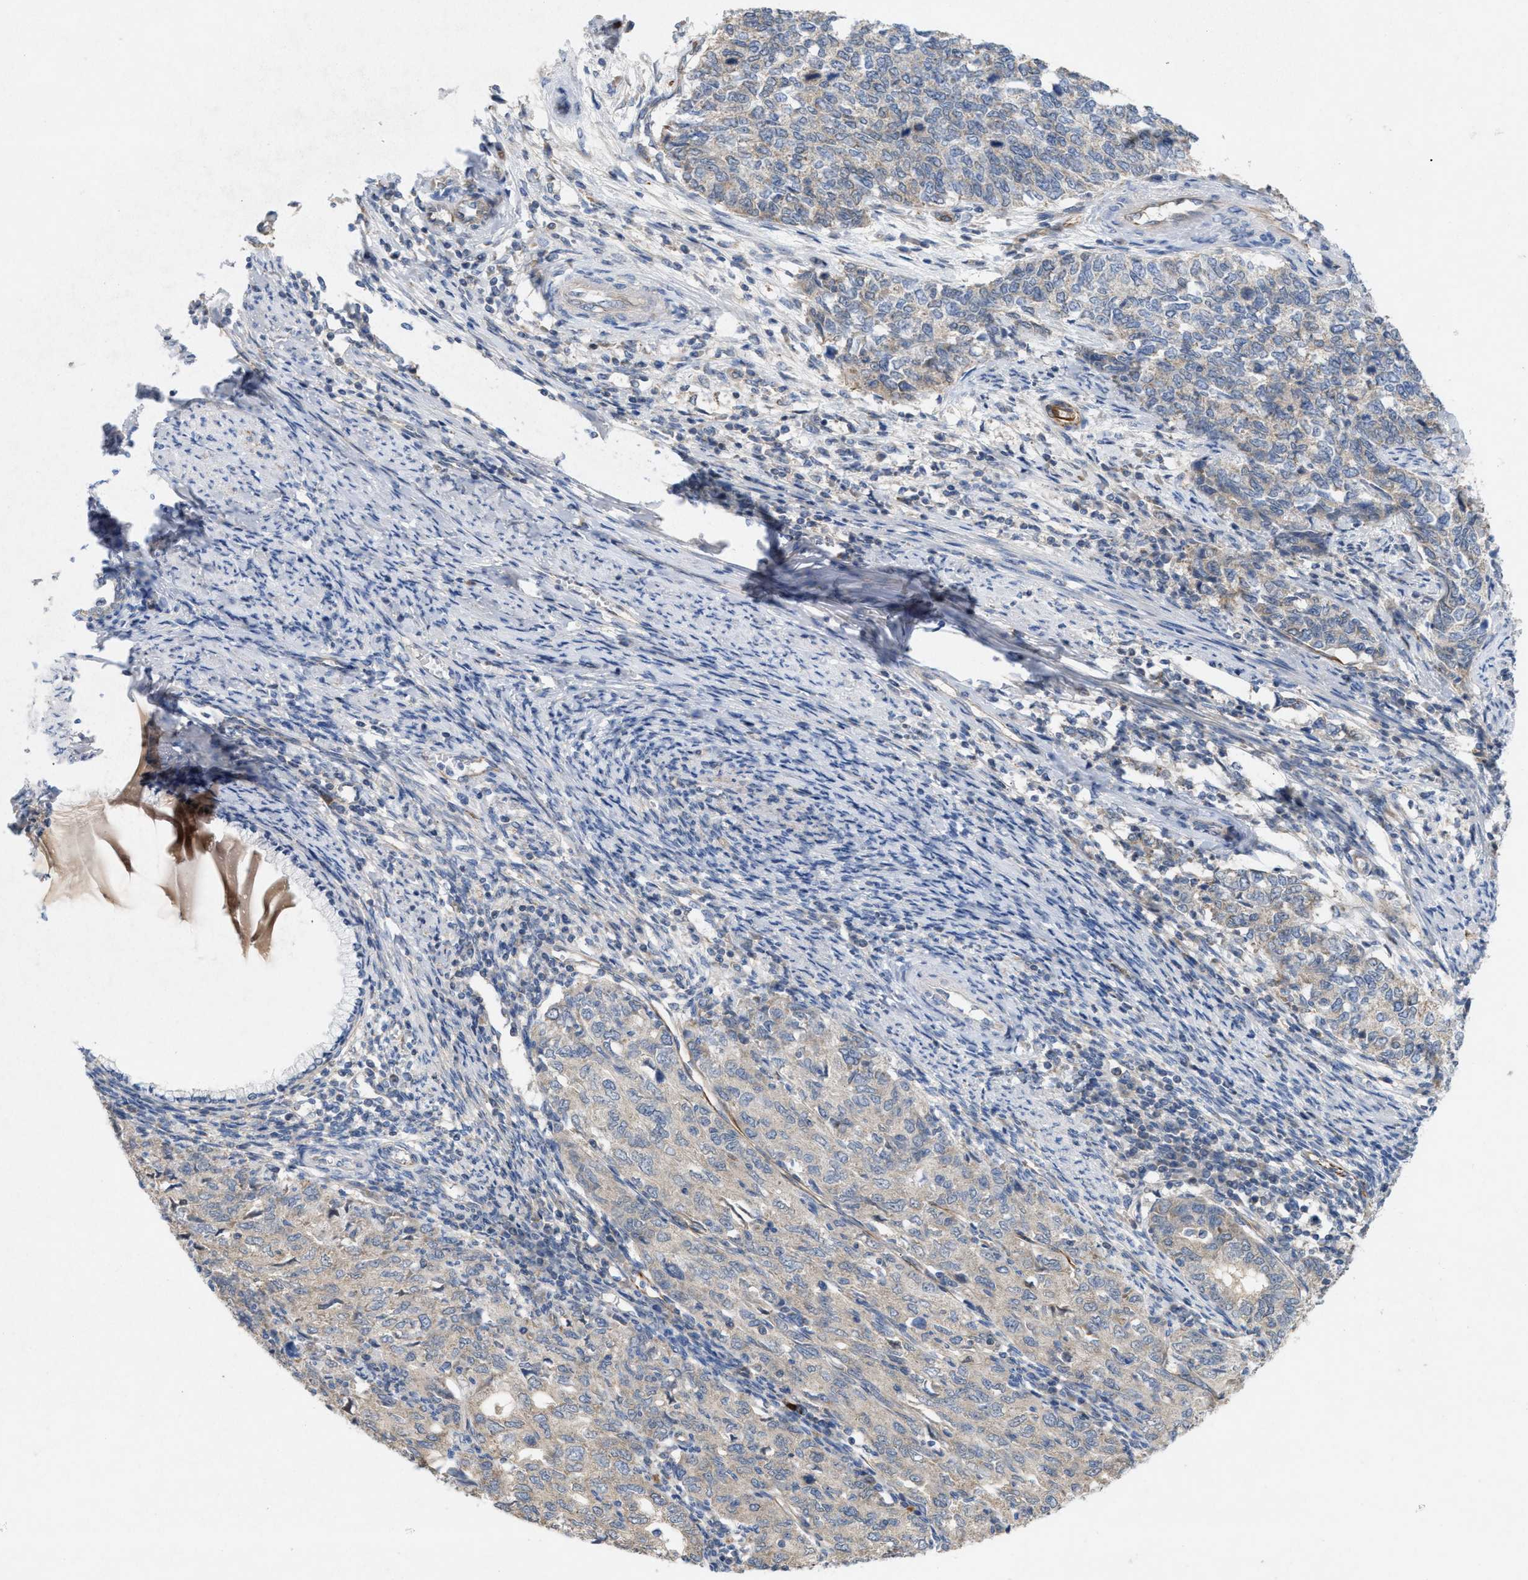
{"staining": {"intensity": "weak", "quantity": ">75%", "location": "cytoplasmic/membranous"}, "tissue": "cervical cancer", "cell_type": "Tumor cells", "image_type": "cancer", "snomed": [{"axis": "morphology", "description": "Squamous cell carcinoma, NOS"}, {"axis": "topography", "description": "Cervix"}], "caption": "Protein staining displays weak cytoplasmic/membranous positivity in approximately >75% of tumor cells in cervical cancer.", "gene": "UBAP2", "patient": {"sex": "female", "age": 63}}